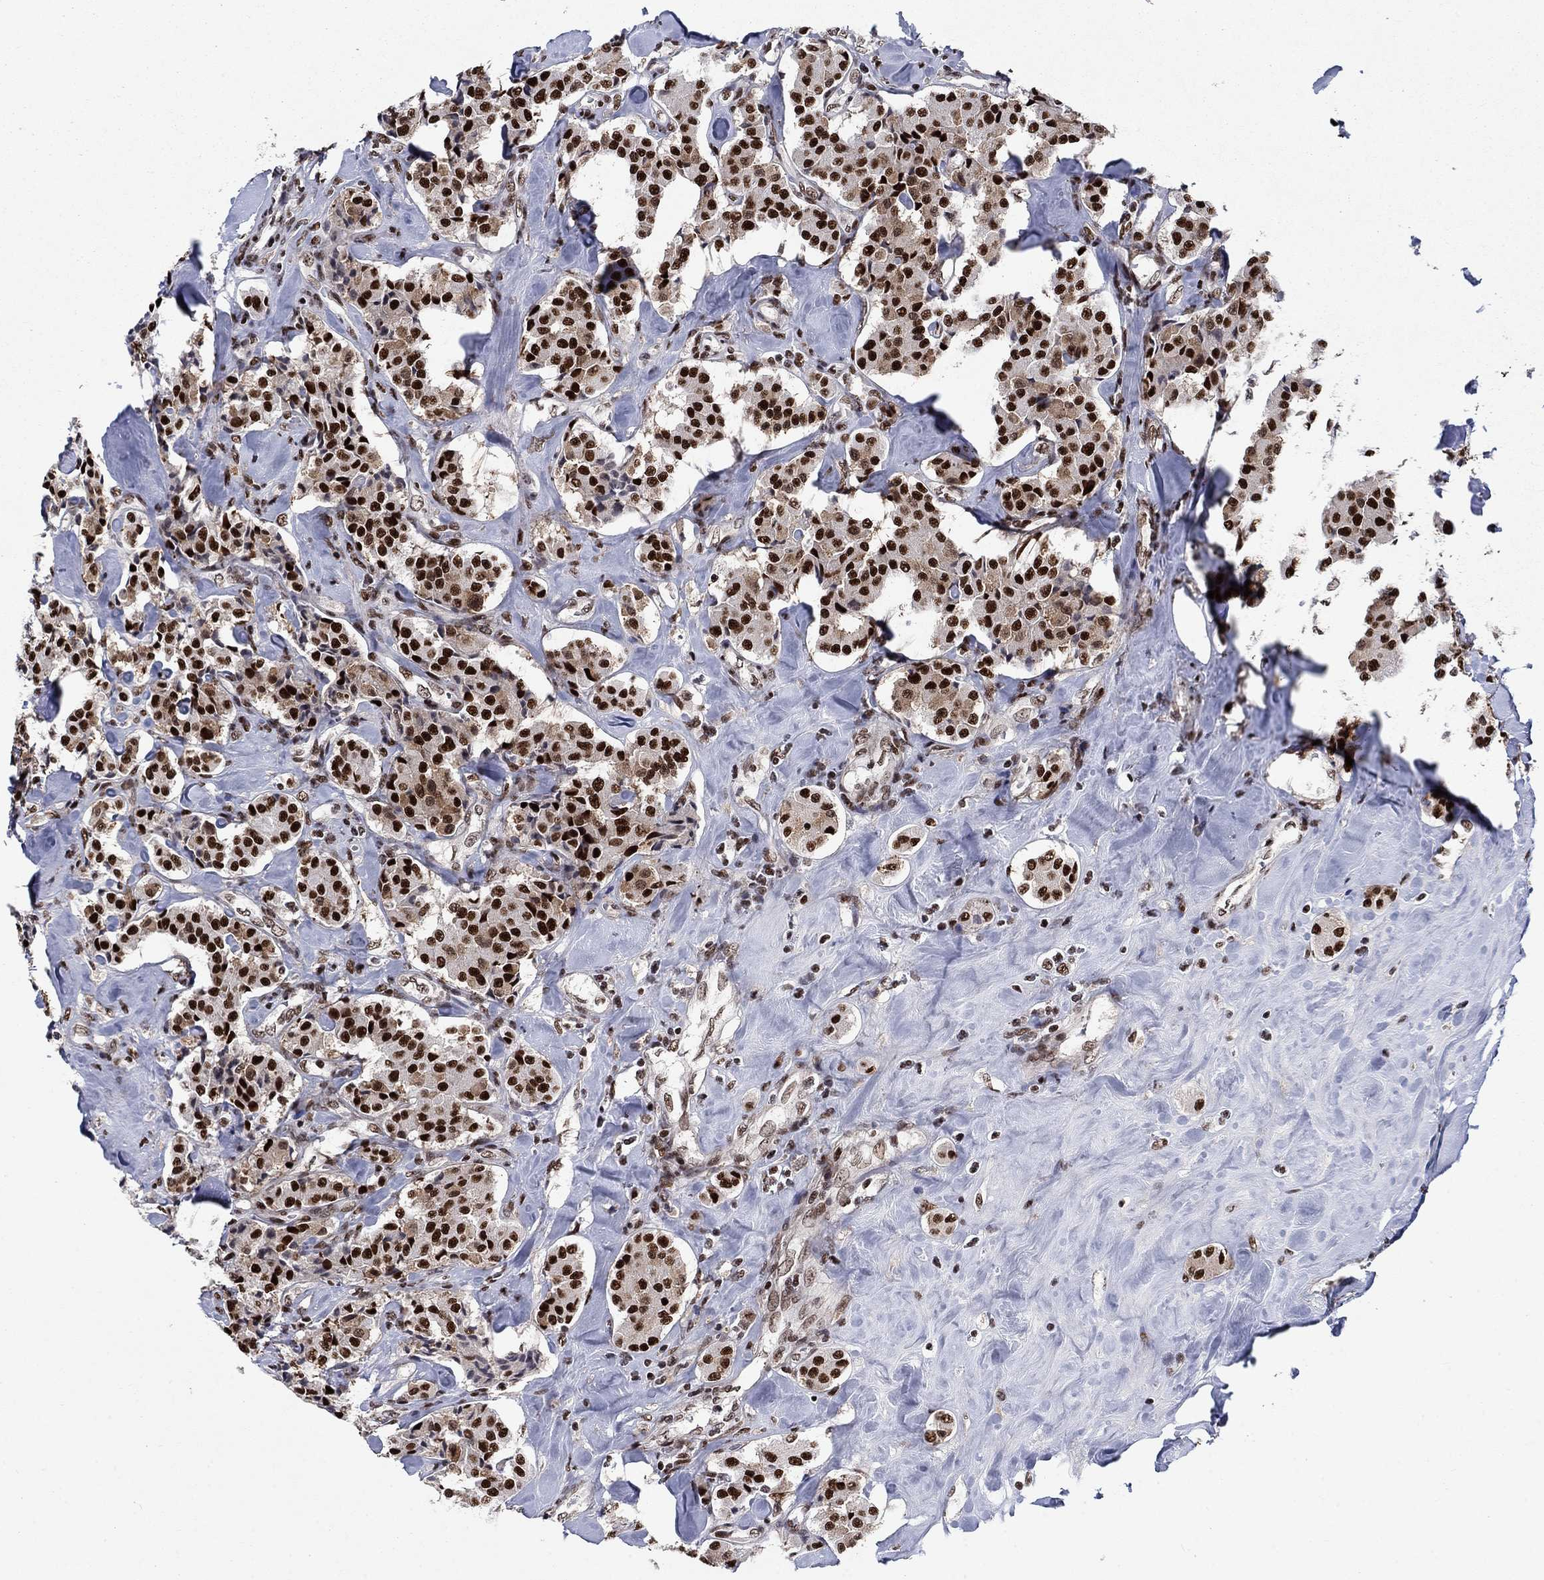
{"staining": {"intensity": "strong", "quantity": ">75%", "location": "nuclear"}, "tissue": "carcinoid", "cell_type": "Tumor cells", "image_type": "cancer", "snomed": [{"axis": "morphology", "description": "Carcinoid, malignant, NOS"}, {"axis": "topography", "description": "Pancreas"}], "caption": "Protein staining by immunohistochemistry shows strong nuclear expression in approximately >75% of tumor cells in malignant carcinoid.", "gene": "RPRD1B", "patient": {"sex": "male", "age": 41}}